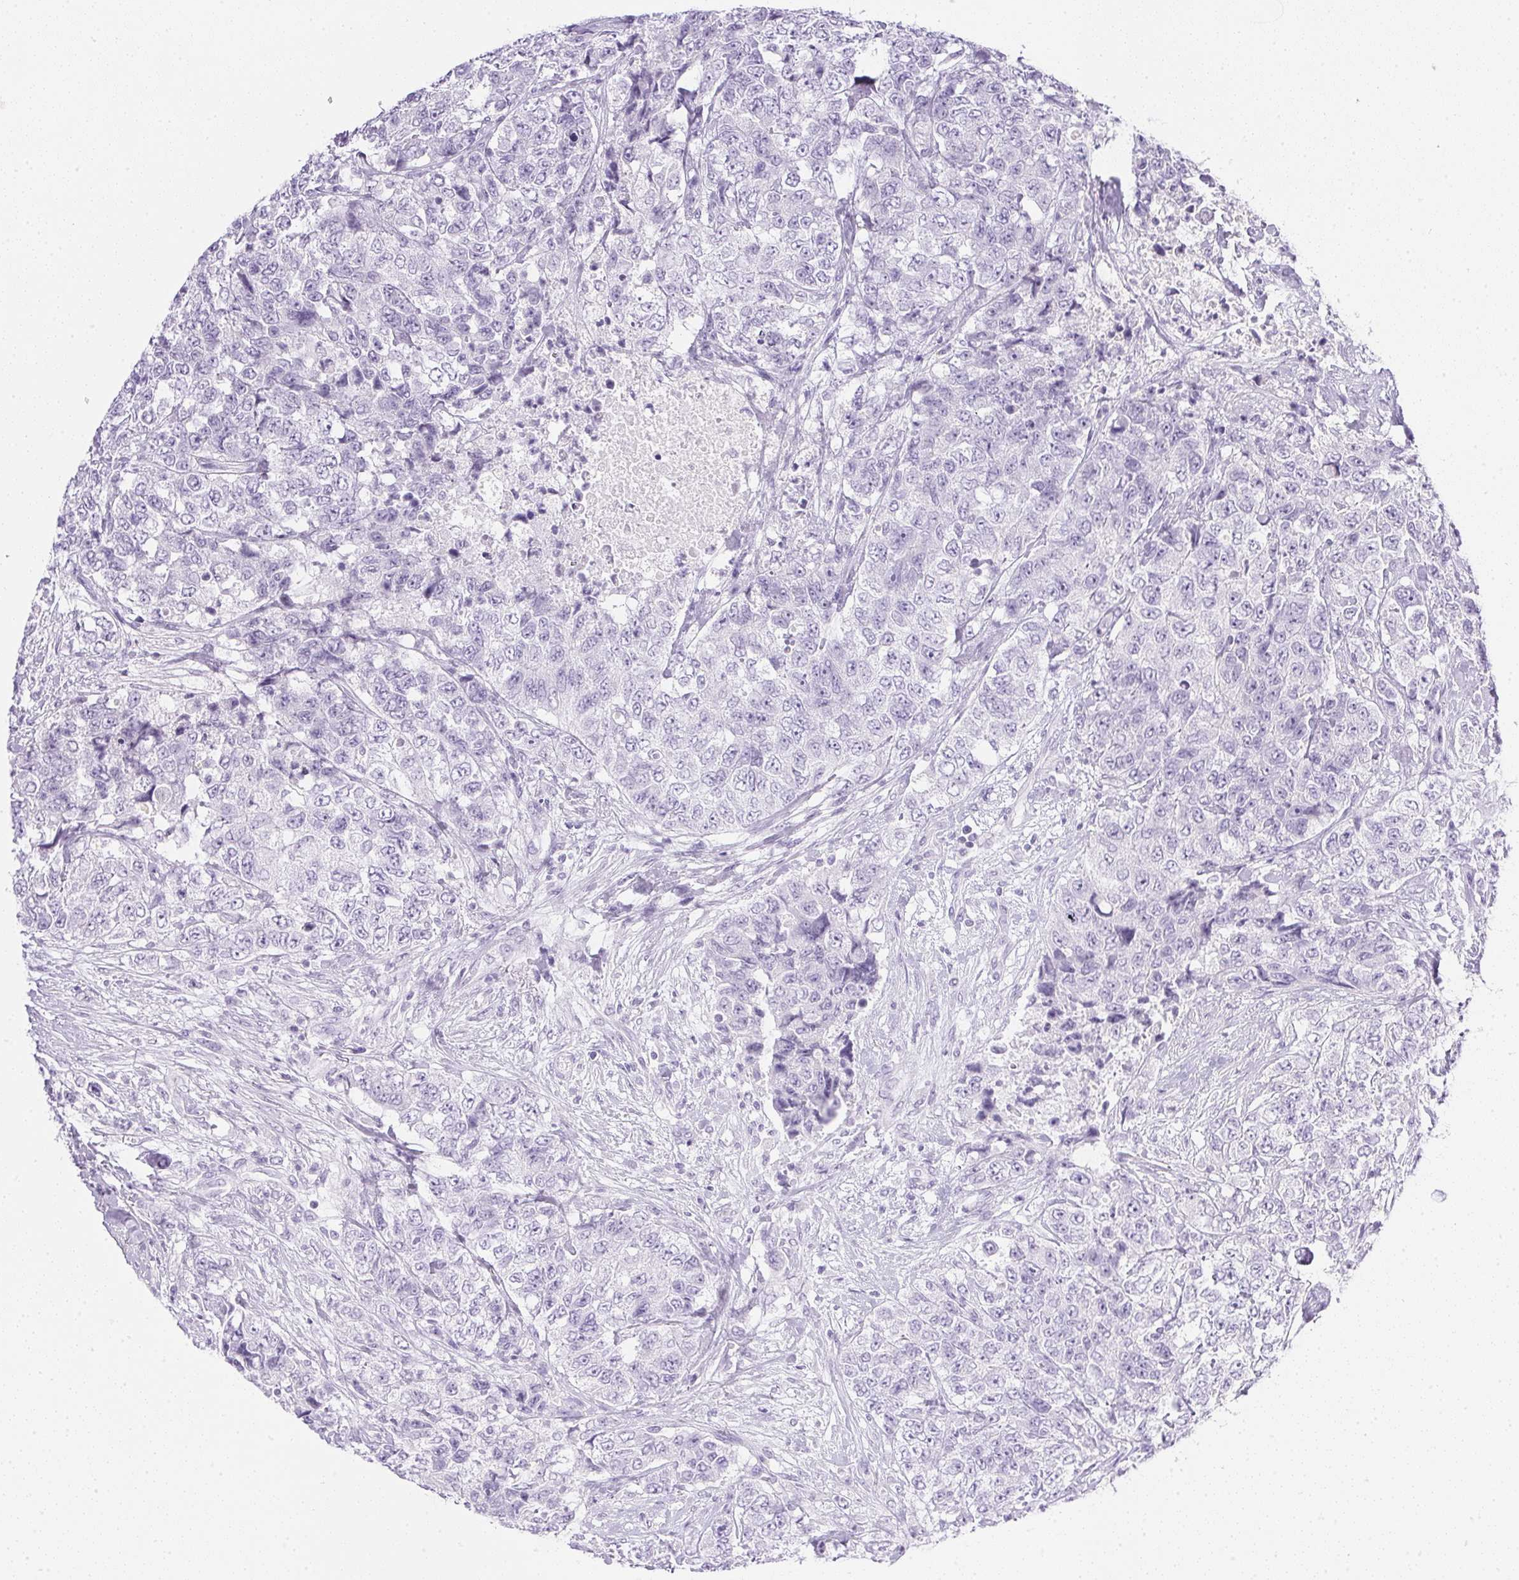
{"staining": {"intensity": "negative", "quantity": "none", "location": "none"}, "tissue": "urothelial cancer", "cell_type": "Tumor cells", "image_type": "cancer", "snomed": [{"axis": "morphology", "description": "Urothelial carcinoma, High grade"}, {"axis": "topography", "description": "Urinary bladder"}], "caption": "DAB (3,3'-diaminobenzidine) immunohistochemical staining of human urothelial carcinoma (high-grade) displays no significant staining in tumor cells.", "gene": "CPB1", "patient": {"sex": "female", "age": 78}}